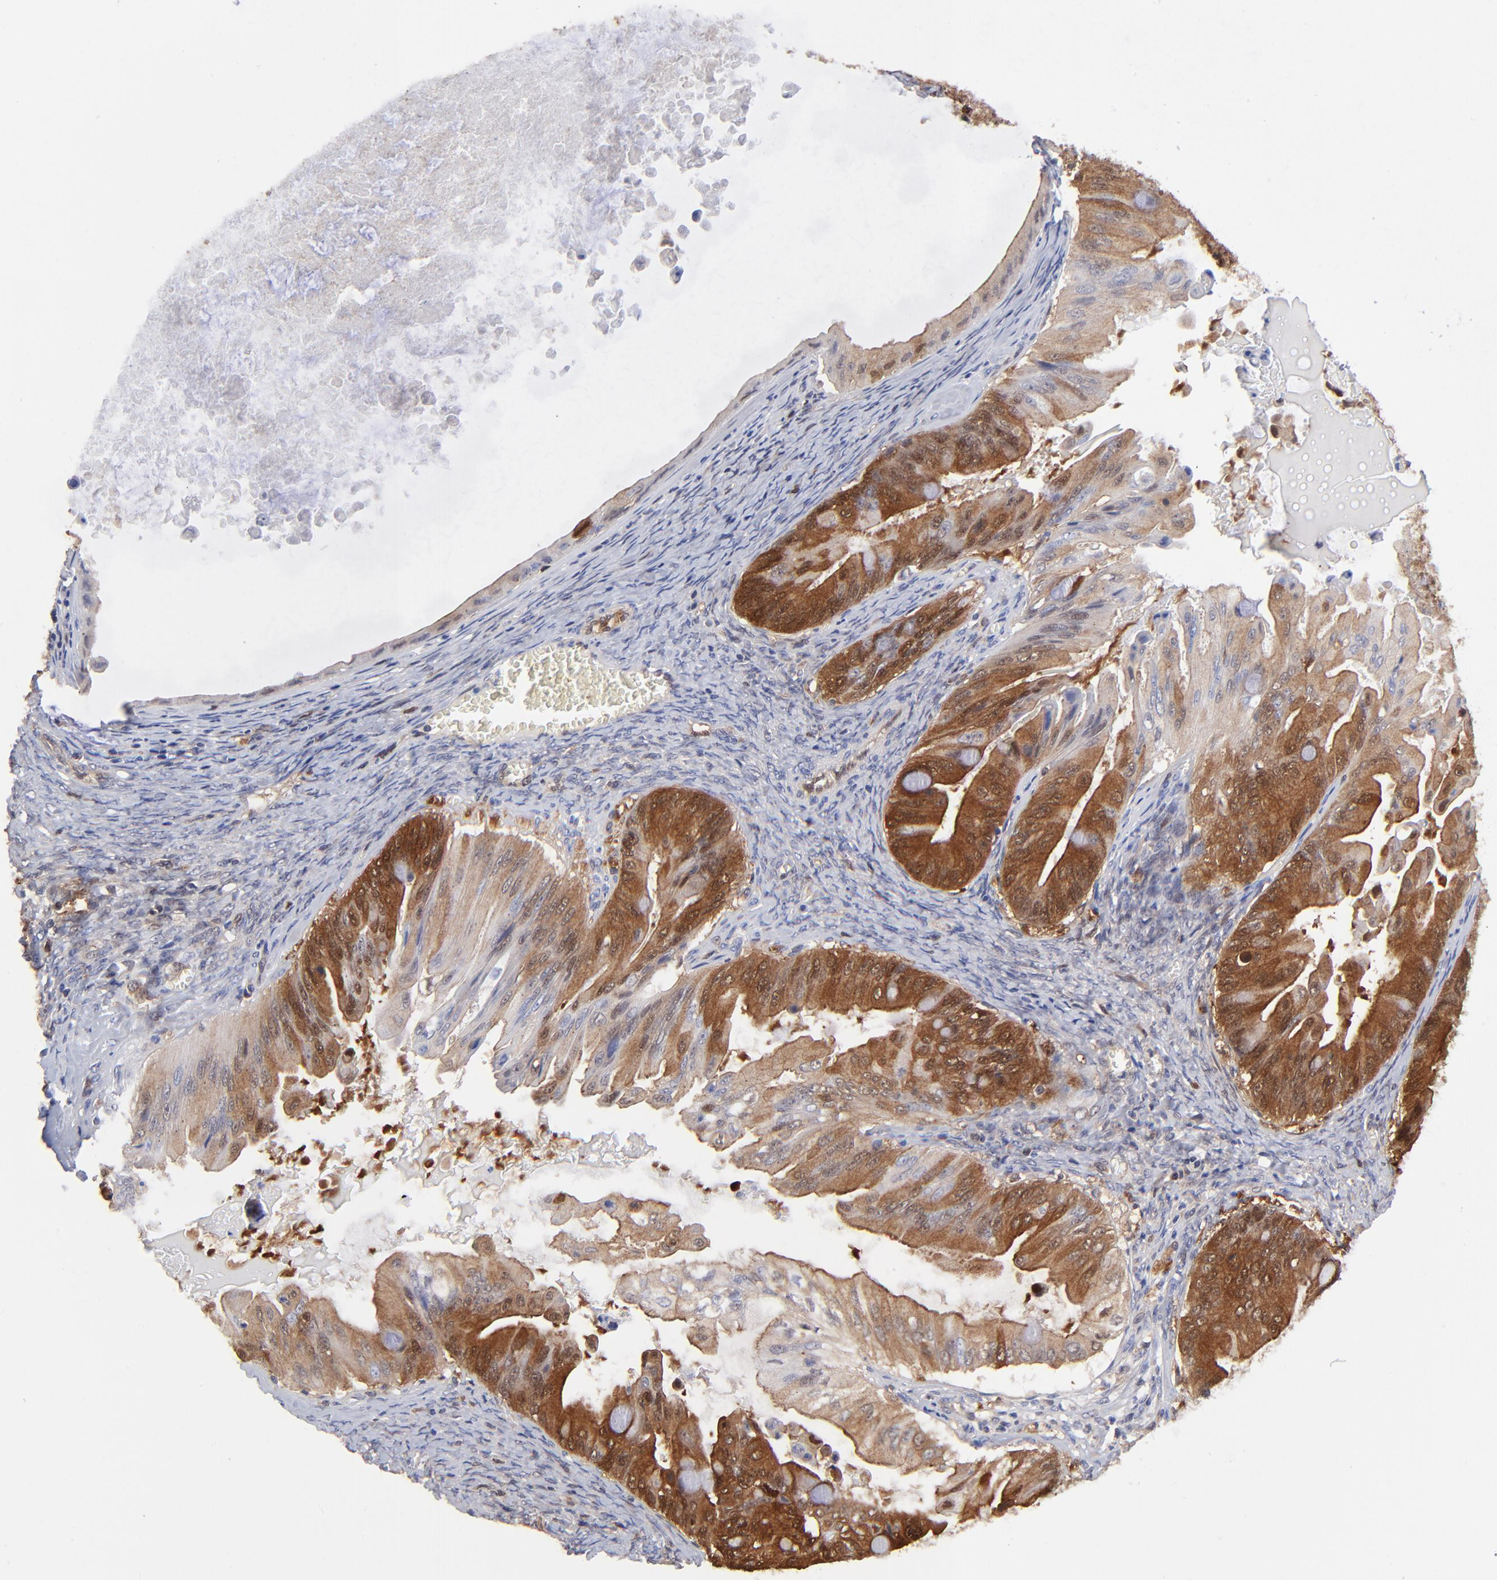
{"staining": {"intensity": "moderate", "quantity": ">75%", "location": "cytoplasmic/membranous,nuclear"}, "tissue": "ovarian cancer", "cell_type": "Tumor cells", "image_type": "cancer", "snomed": [{"axis": "morphology", "description": "Cystadenocarcinoma, mucinous, NOS"}, {"axis": "topography", "description": "Ovary"}], "caption": "Approximately >75% of tumor cells in ovarian mucinous cystadenocarcinoma display moderate cytoplasmic/membranous and nuclear protein staining as visualized by brown immunohistochemical staining.", "gene": "DCTPP1", "patient": {"sex": "female", "age": 37}}